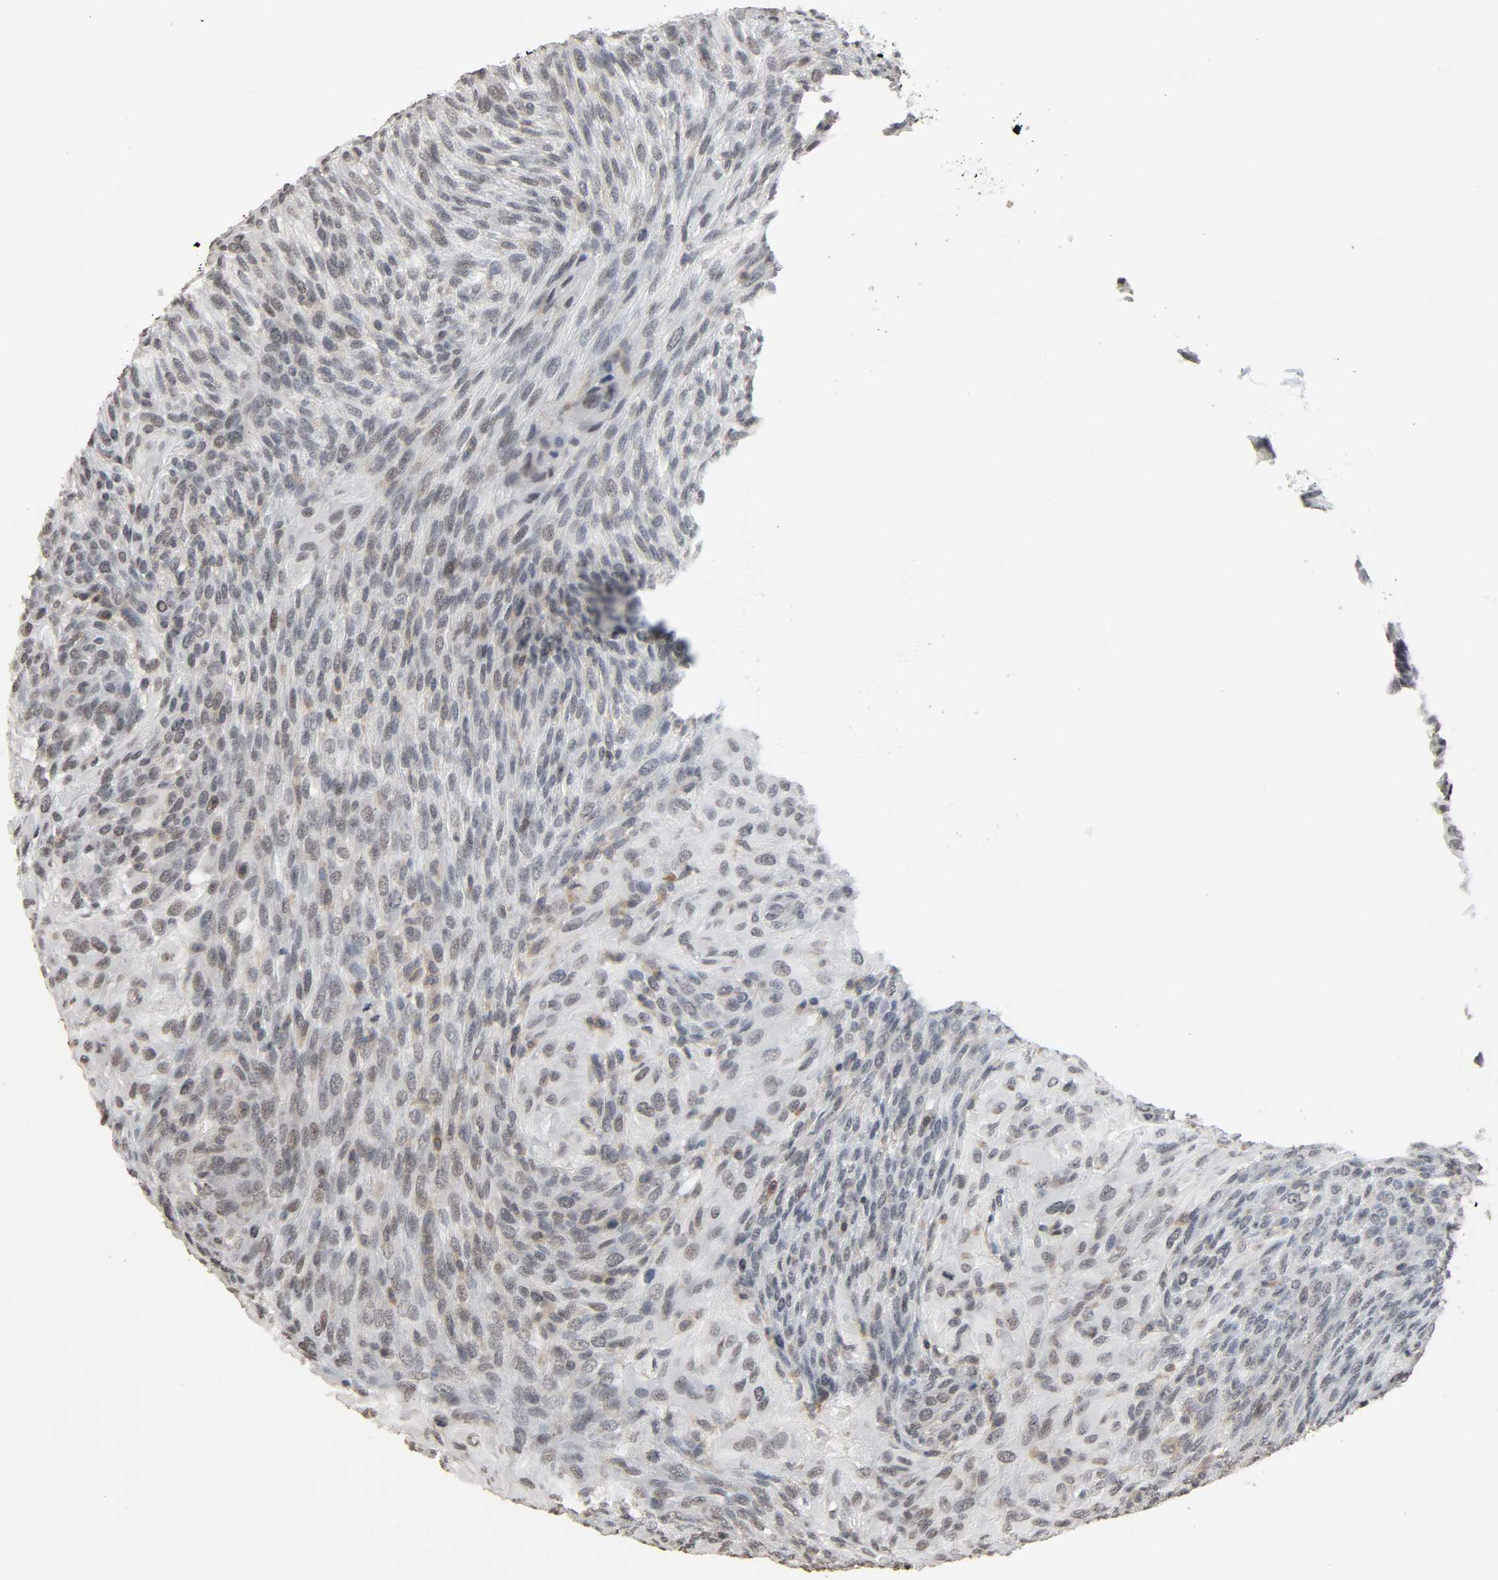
{"staining": {"intensity": "weak", "quantity": "<25%", "location": "nuclear"}, "tissue": "glioma", "cell_type": "Tumor cells", "image_type": "cancer", "snomed": [{"axis": "morphology", "description": "Glioma, malignant, High grade"}, {"axis": "topography", "description": "Cerebral cortex"}], "caption": "There is no significant positivity in tumor cells of high-grade glioma (malignant).", "gene": "STK4", "patient": {"sex": "female", "age": 55}}